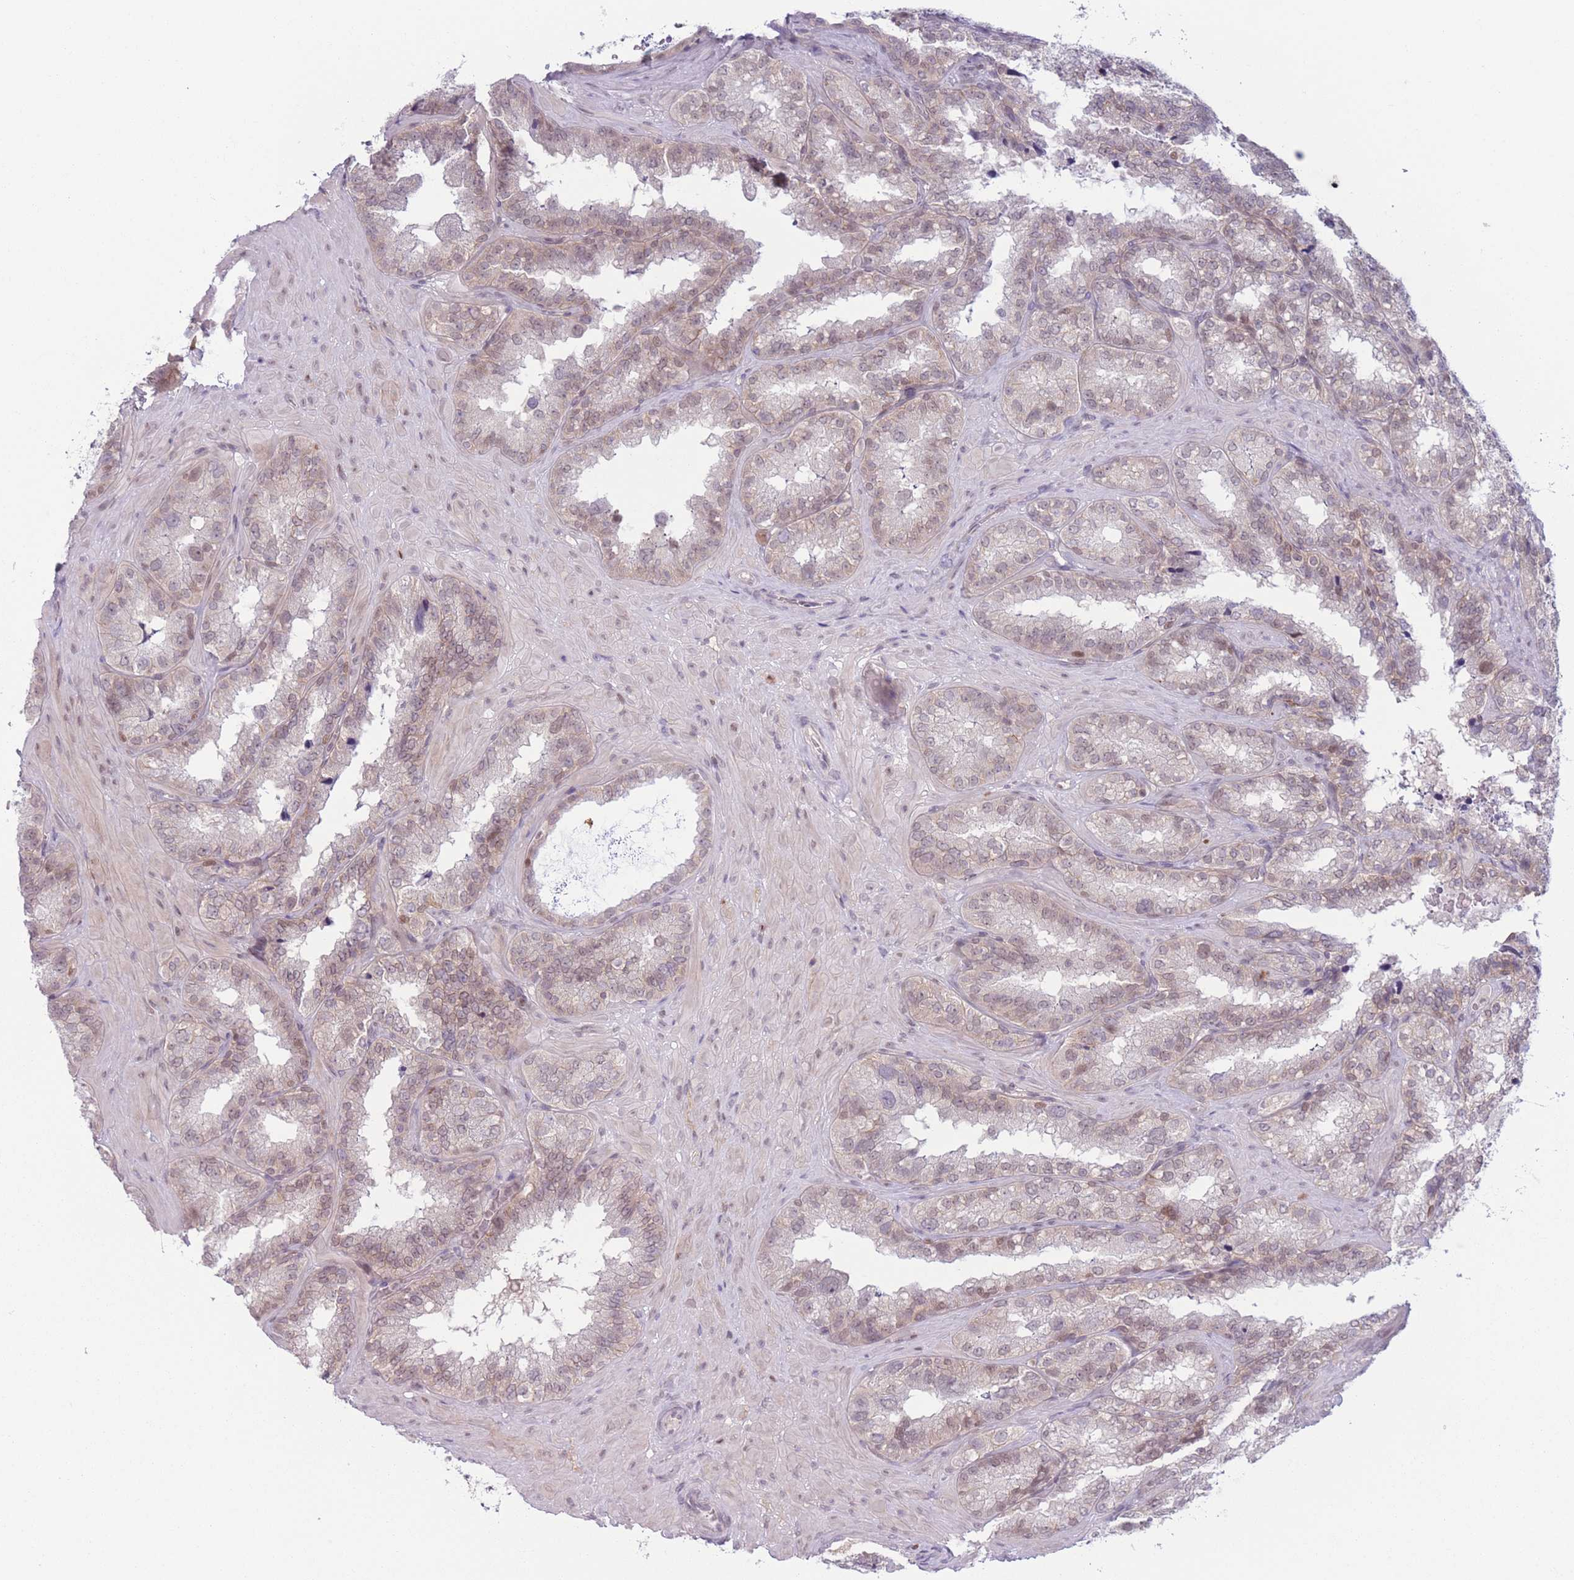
{"staining": {"intensity": "moderate", "quantity": ">75%", "location": "nuclear"}, "tissue": "seminal vesicle", "cell_type": "Glandular cells", "image_type": "normal", "snomed": [{"axis": "morphology", "description": "Normal tissue, NOS"}, {"axis": "topography", "description": "Seminal veicle"}], "caption": "The histopathology image reveals immunohistochemical staining of normal seminal vesicle. There is moderate nuclear expression is identified in about >75% of glandular cells. The staining is performed using DAB (3,3'-diaminobenzidine) brown chromogen to label protein expression. The nuclei are counter-stained blue using hematoxylin.", "gene": "ENSG00000267179", "patient": {"sex": "male", "age": 58}}